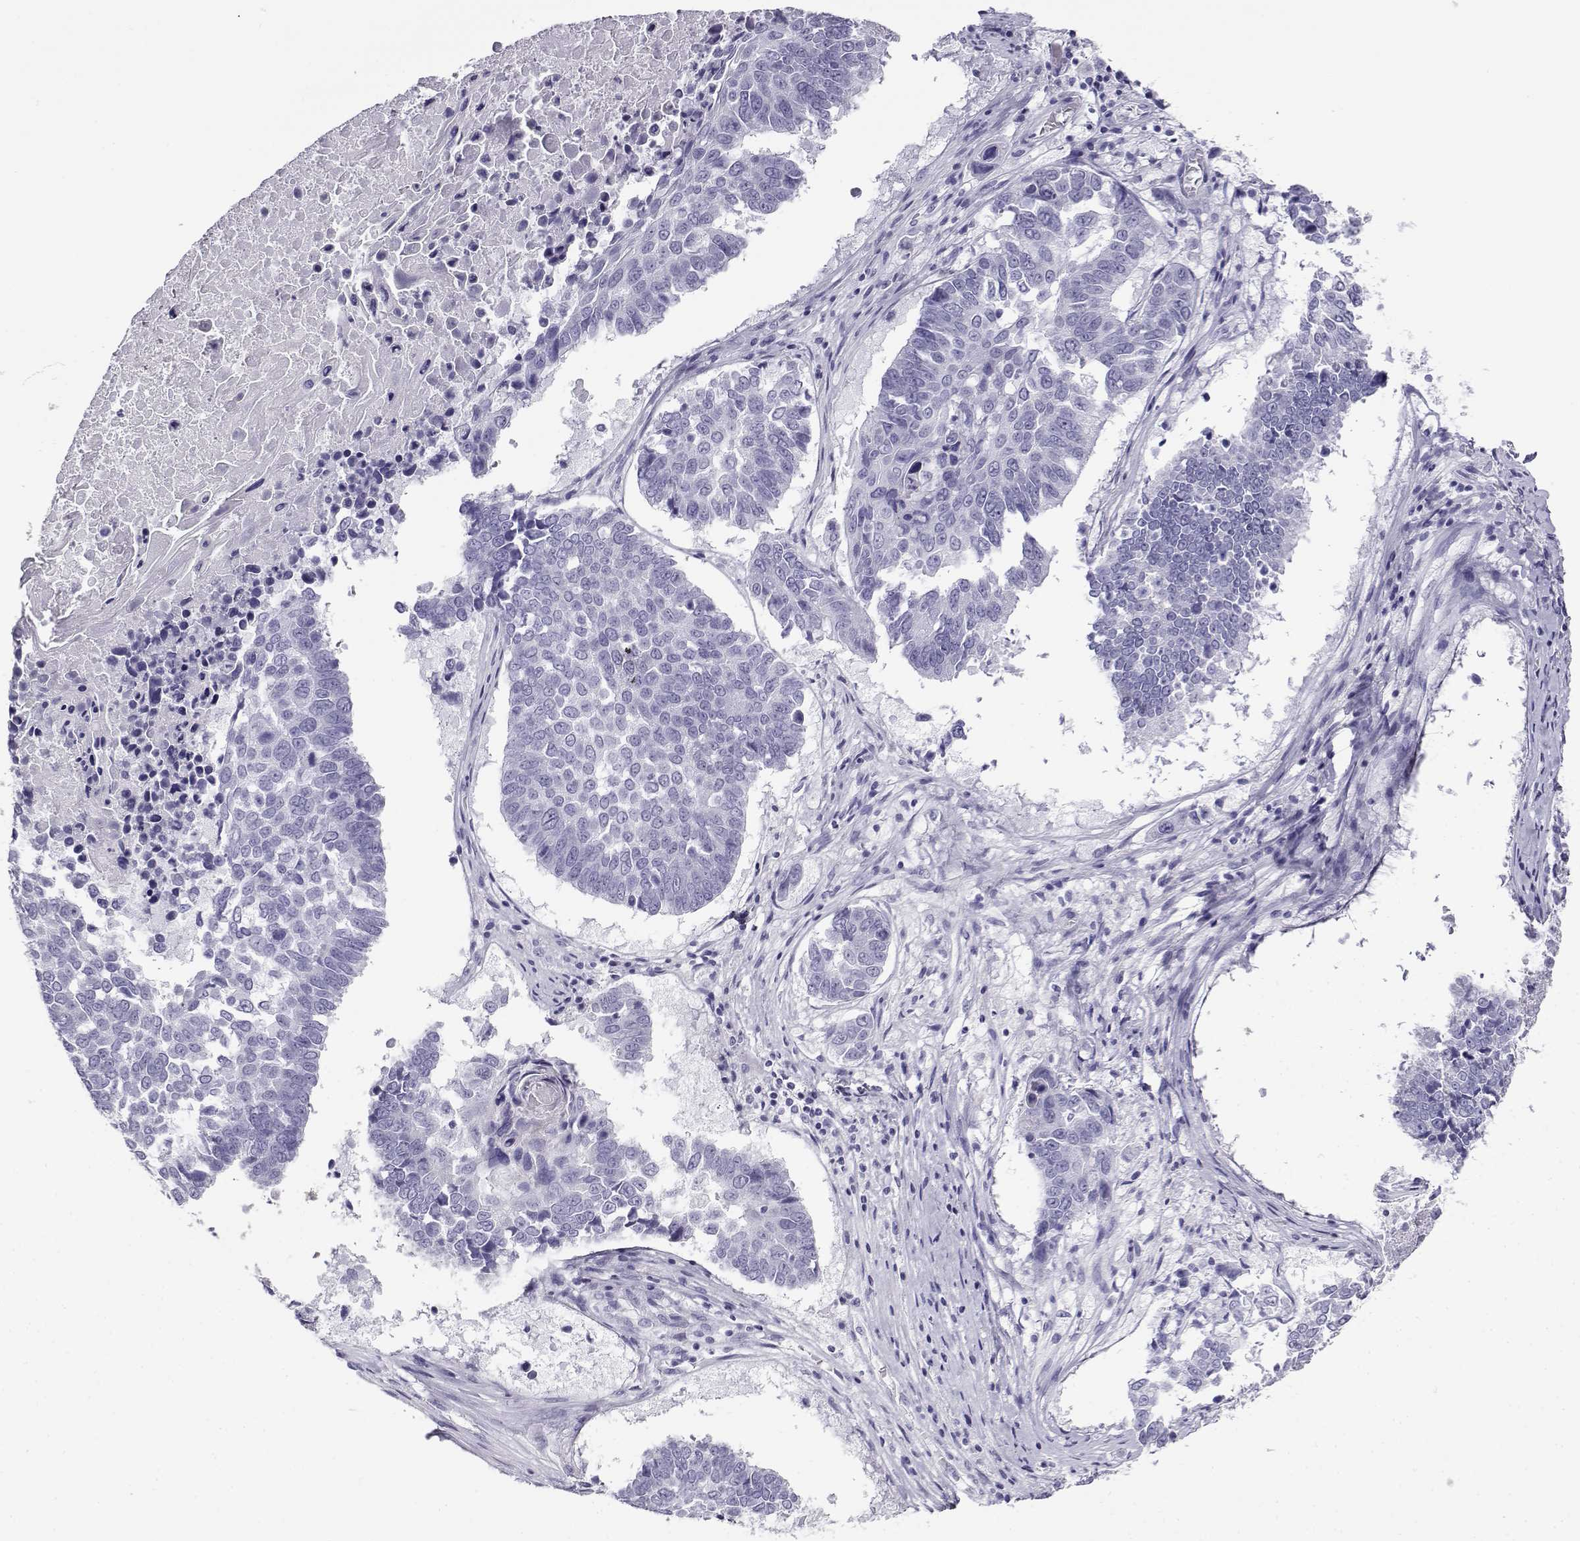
{"staining": {"intensity": "negative", "quantity": "none", "location": "none"}, "tissue": "lung cancer", "cell_type": "Tumor cells", "image_type": "cancer", "snomed": [{"axis": "morphology", "description": "Squamous cell carcinoma, NOS"}, {"axis": "topography", "description": "Lung"}], "caption": "Immunohistochemistry (IHC) of lung cancer (squamous cell carcinoma) reveals no expression in tumor cells.", "gene": "CABS1", "patient": {"sex": "male", "age": 73}}